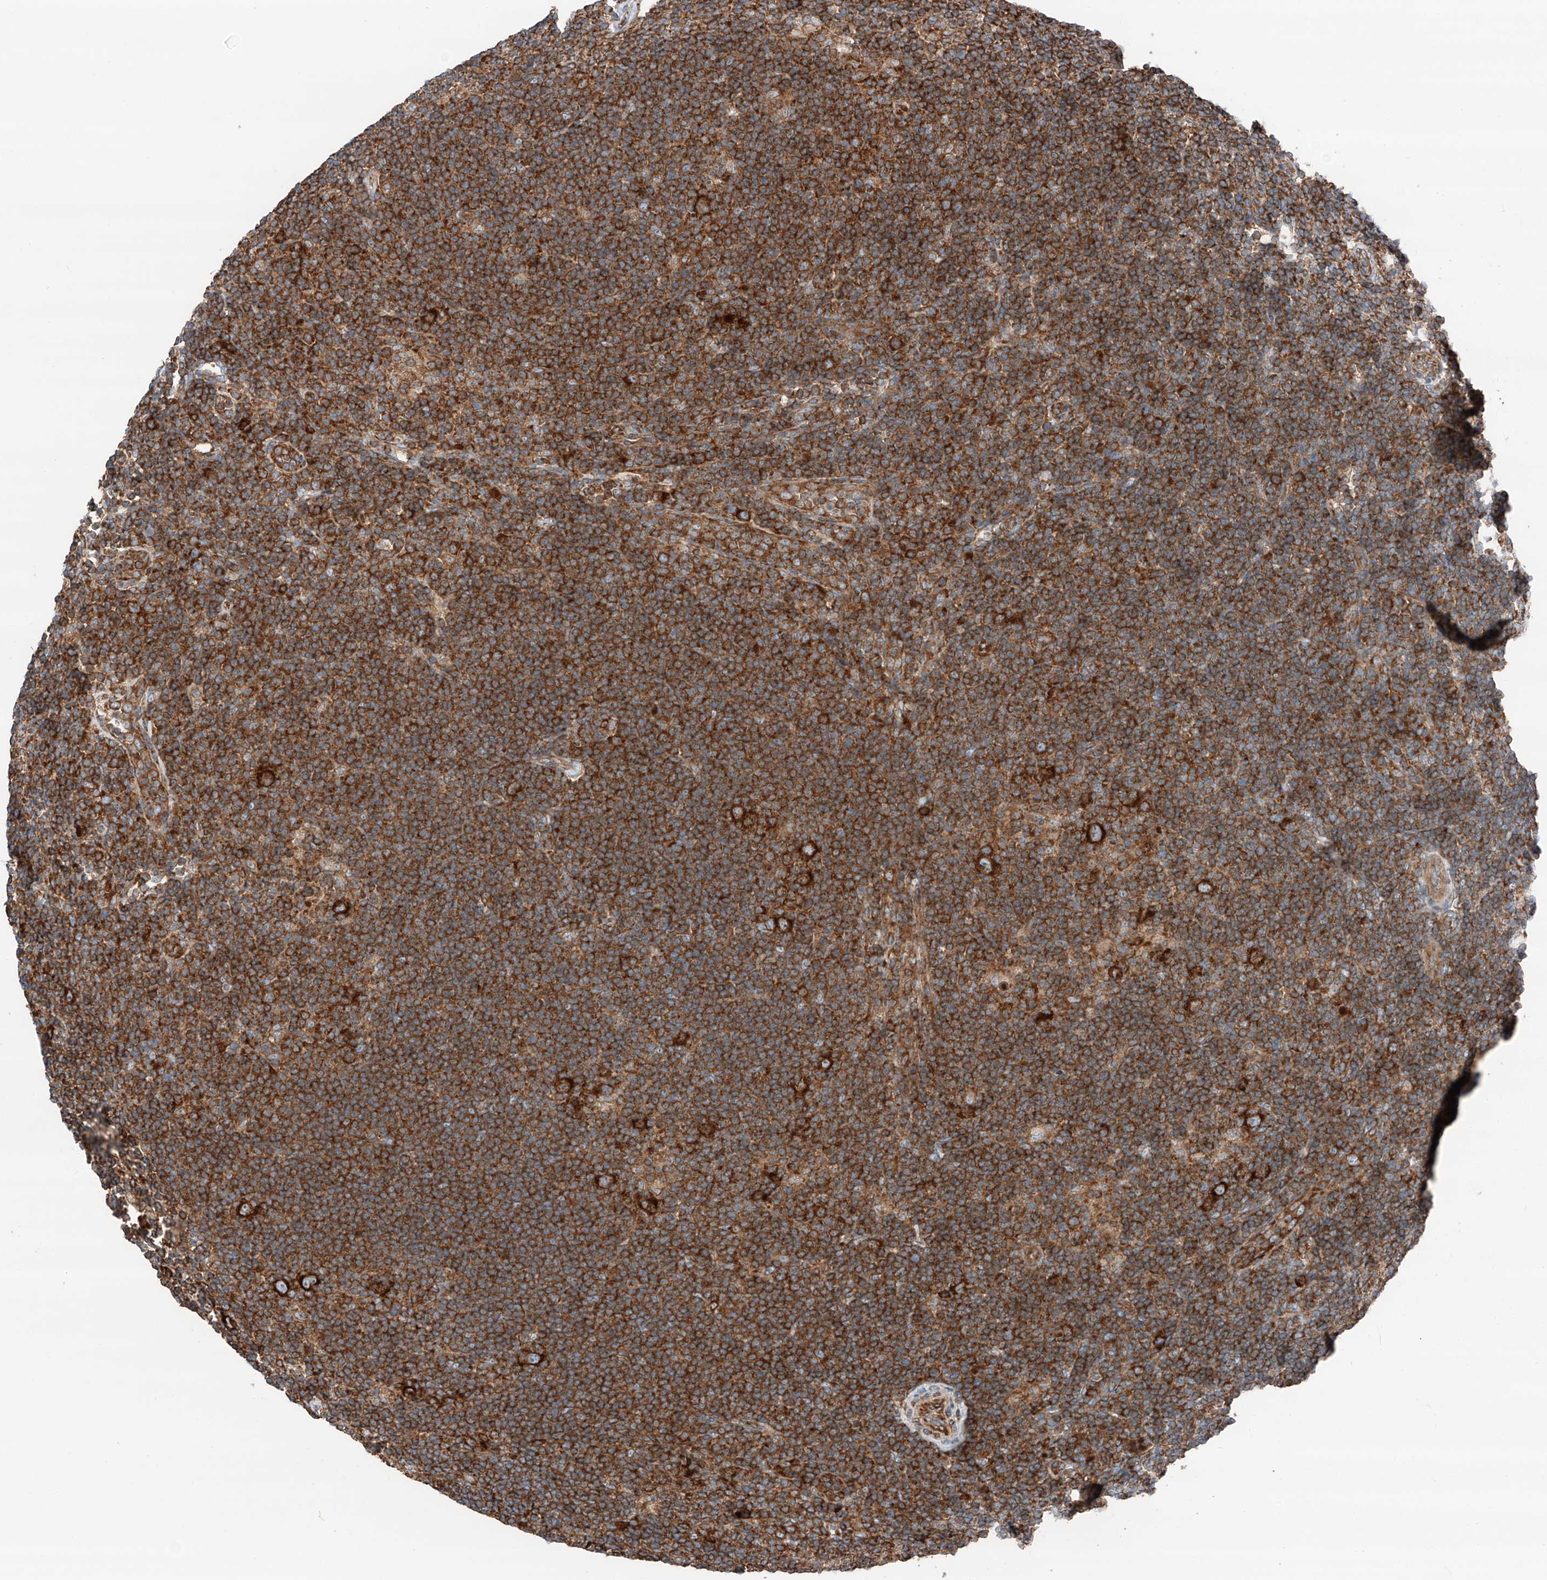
{"staining": {"intensity": "strong", "quantity": ">75%", "location": "cytoplasmic/membranous"}, "tissue": "lymphoma", "cell_type": "Tumor cells", "image_type": "cancer", "snomed": [{"axis": "morphology", "description": "Hodgkin's disease, NOS"}, {"axis": "topography", "description": "Lymph node"}], "caption": "Lymphoma stained with a brown dye reveals strong cytoplasmic/membranous positive staining in approximately >75% of tumor cells.", "gene": "ZC3H15", "patient": {"sex": "female", "age": 57}}